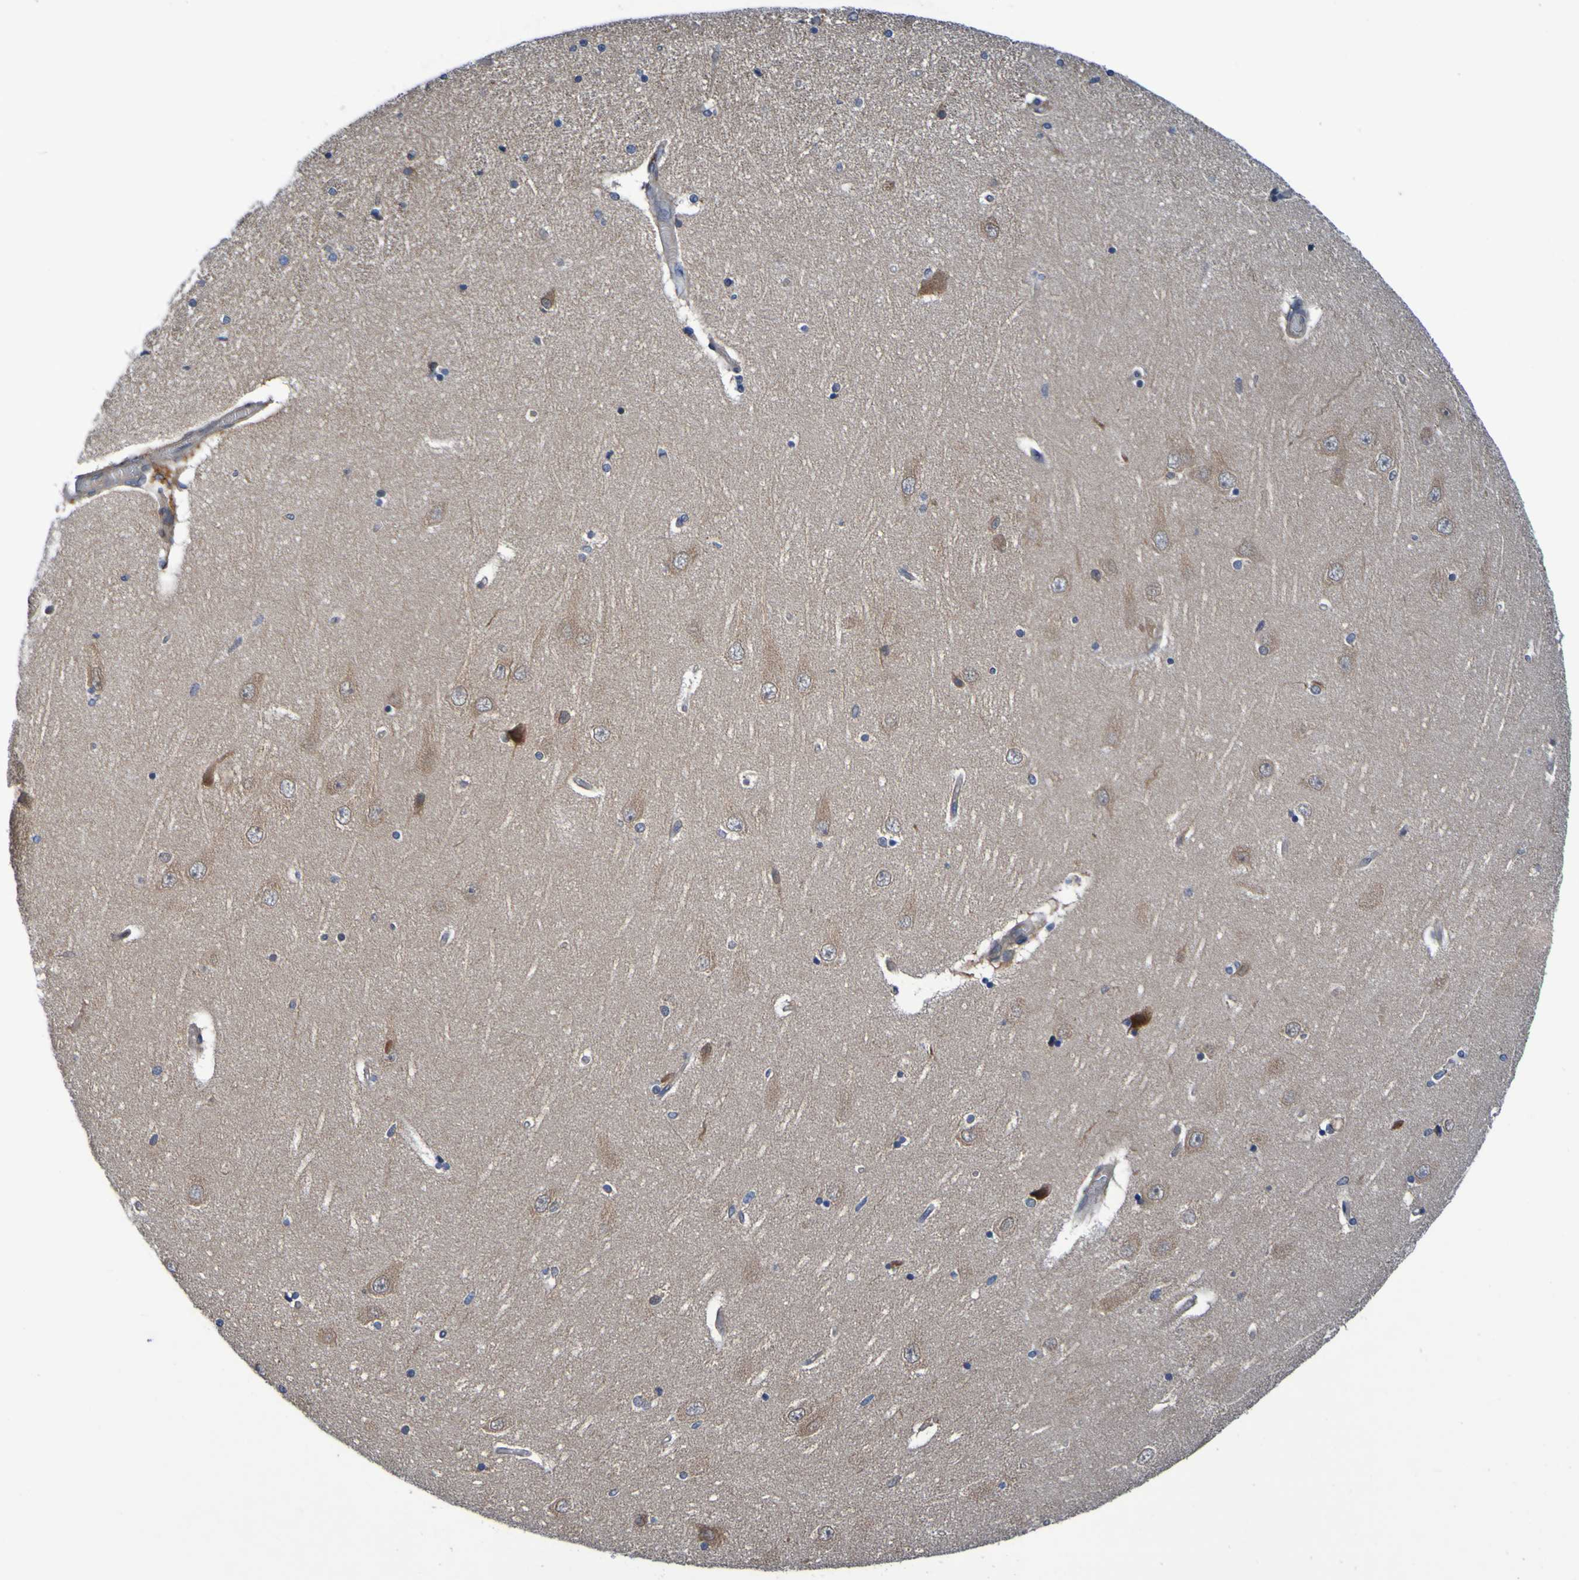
{"staining": {"intensity": "moderate", "quantity": "<25%", "location": "cytoplasmic/membranous"}, "tissue": "hippocampus", "cell_type": "Glial cells", "image_type": "normal", "snomed": [{"axis": "morphology", "description": "Normal tissue, NOS"}, {"axis": "topography", "description": "Hippocampus"}], "caption": "The photomicrograph shows staining of normal hippocampus, revealing moderate cytoplasmic/membranous protein positivity (brown color) within glial cells. (brown staining indicates protein expression, while blue staining denotes nuclei).", "gene": "SDK1", "patient": {"sex": "female", "age": 54}}